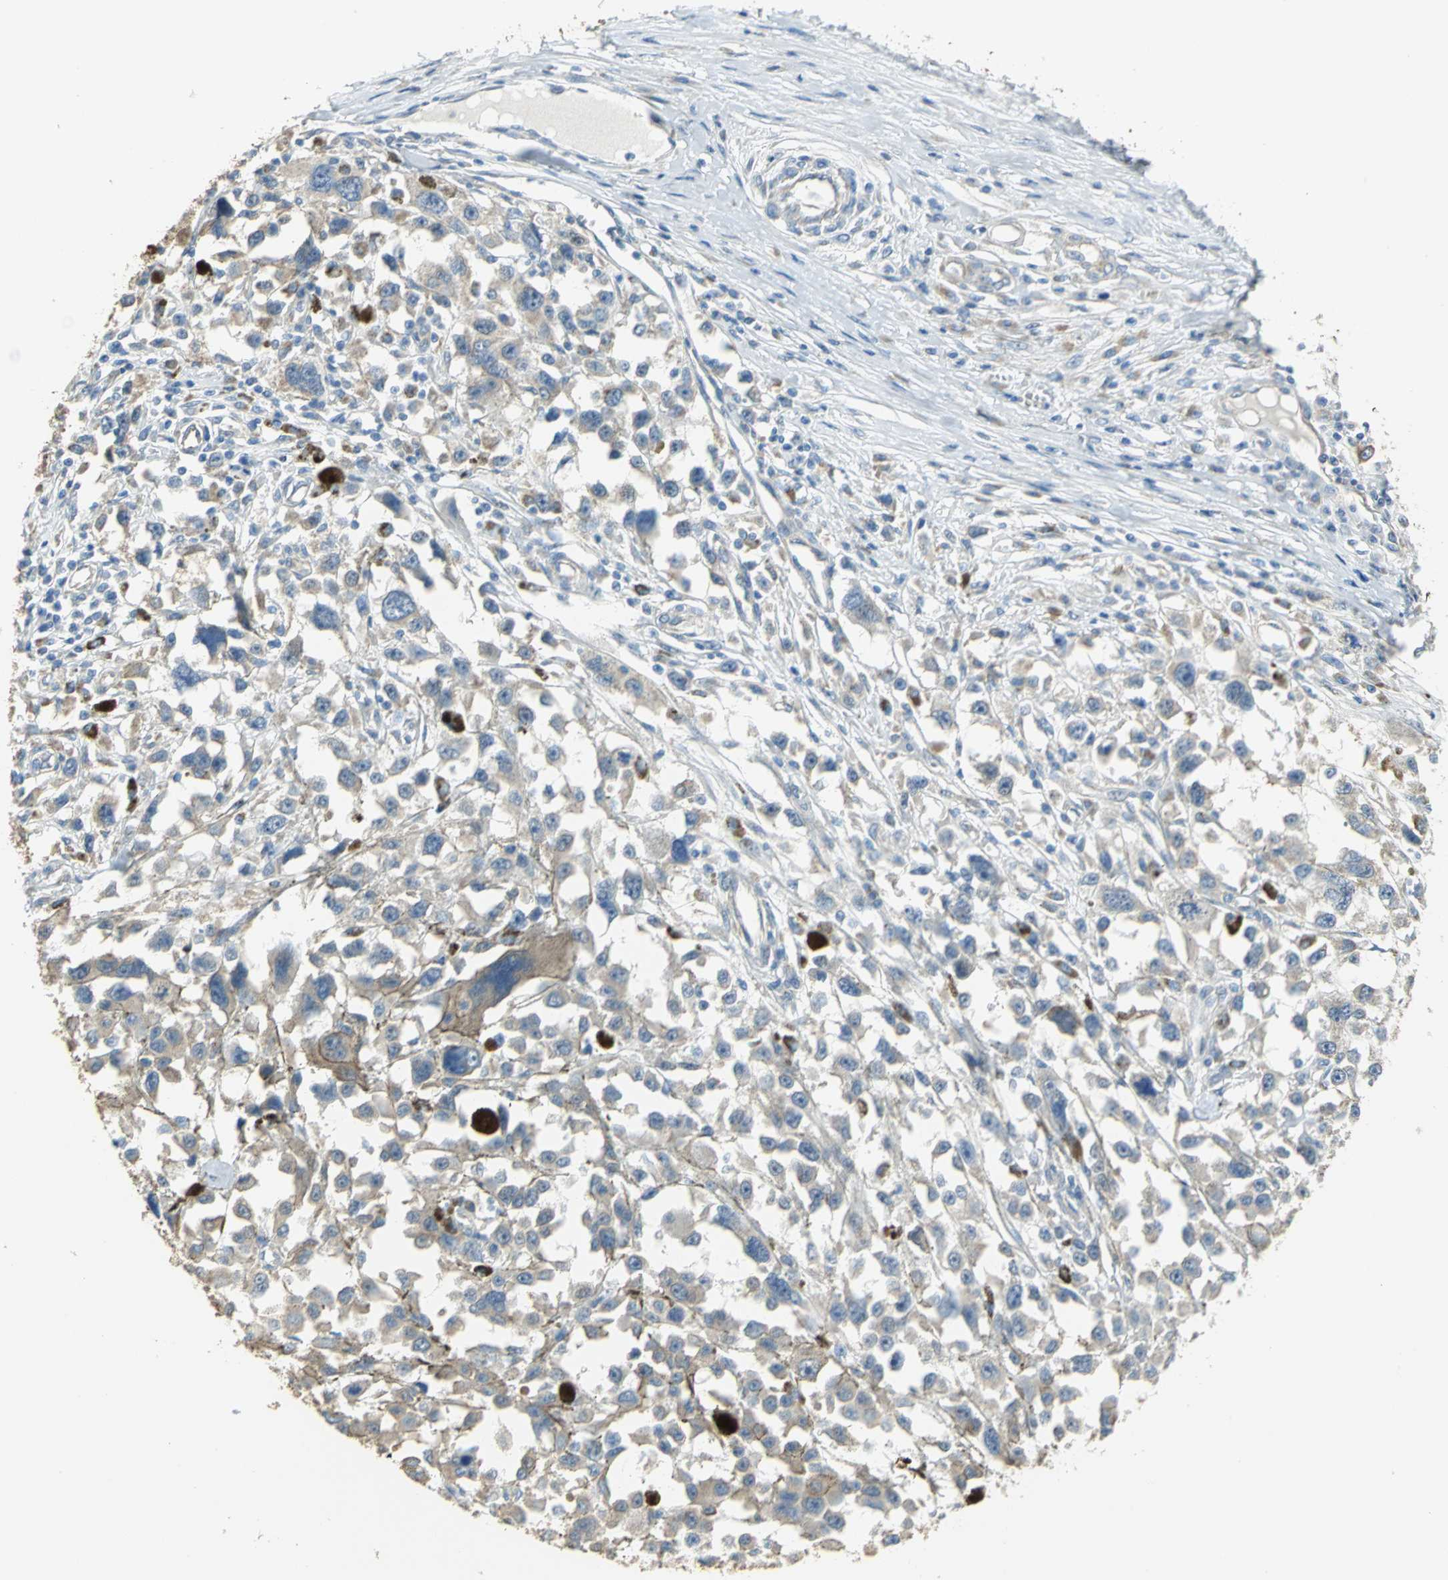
{"staining": {"intensity": "weak", "quantity": "<25%", "location": "cytoplasmic/membranous"}, "tissue": "melanoma", "cell_type": "Tumor cells", "image_type": "cancer", "snomed": [{"axis": "morphology", "description": "Malignant melanoma, Metastatic site"}, {"axis": "topography", "description": "Lymph node"}], "caption": "An immunohistochemistry (IHC) photomicrograph of melanoma is shown. There is no staining in tumor cells of melanoma. The staining is performed using DAB (3,3'-diaminobenzidine) brown chromogen with nuclei counter-stained in using hematoxylin.", "gene": "HTR1F", "patient": {"sex": "male", "age": 59}}